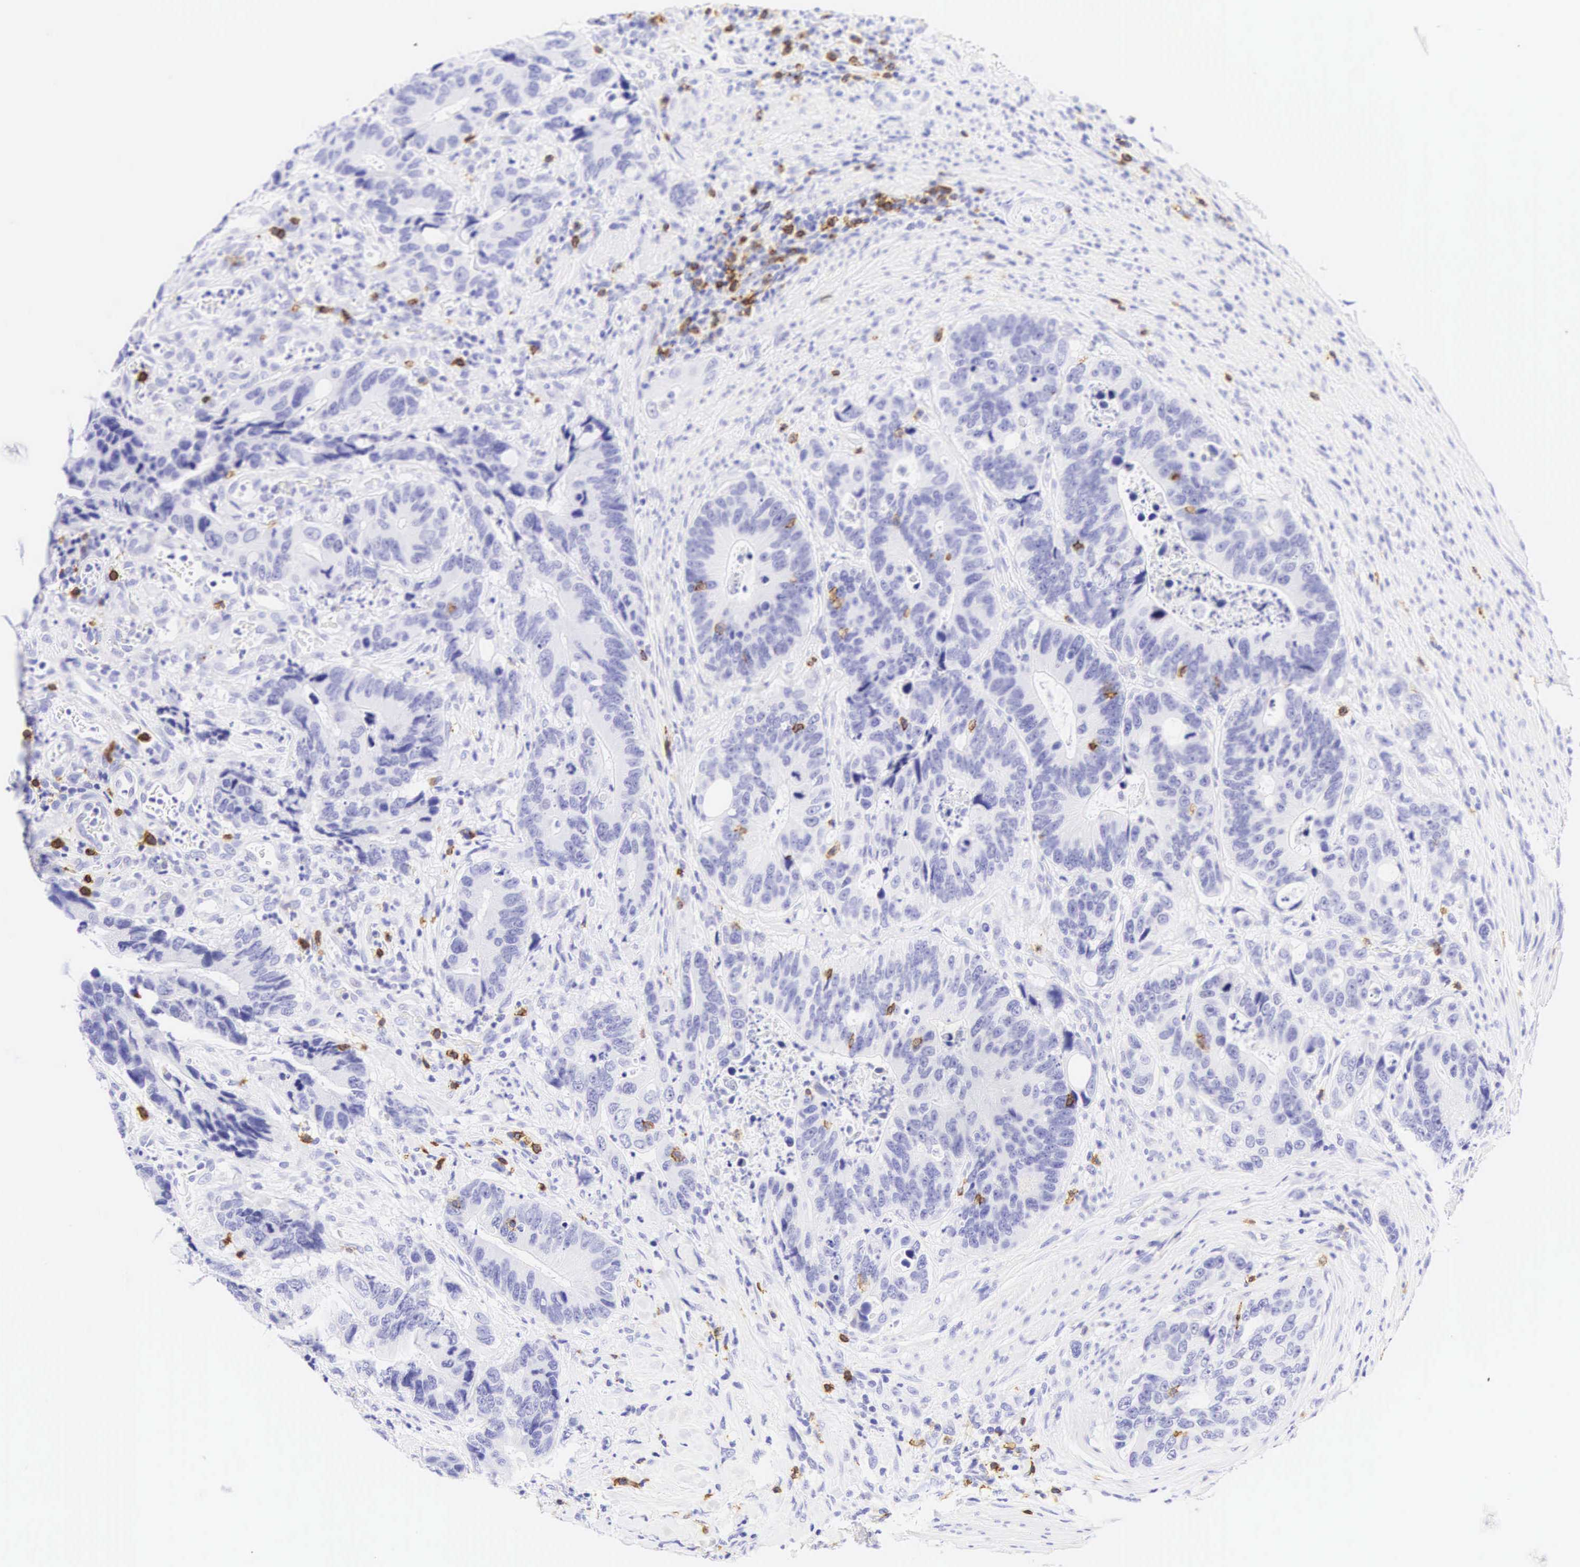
{"staining": {"intensity": "negative", "quantity": "none", "location": "none"}, "tissue": "colorectal cancer", "cell_type": "Tumor cells", "image_type": "cancer", "snomed": [{"axis": "morphology", "description": "Adenocarcinoma, NOS"}, {"axis": "topography", "description": "Colon"}], "caption": "Immunohistochemistry micrograph of neoplastic tissue: colorectal cancer (adenocarcinoma) stained with DAB (3,3'-diaminobenzidine) exhibits no significant protein staining in tumor cells.", "gene": "CD8A", "patient": {"sex": "male", "age": 56}}